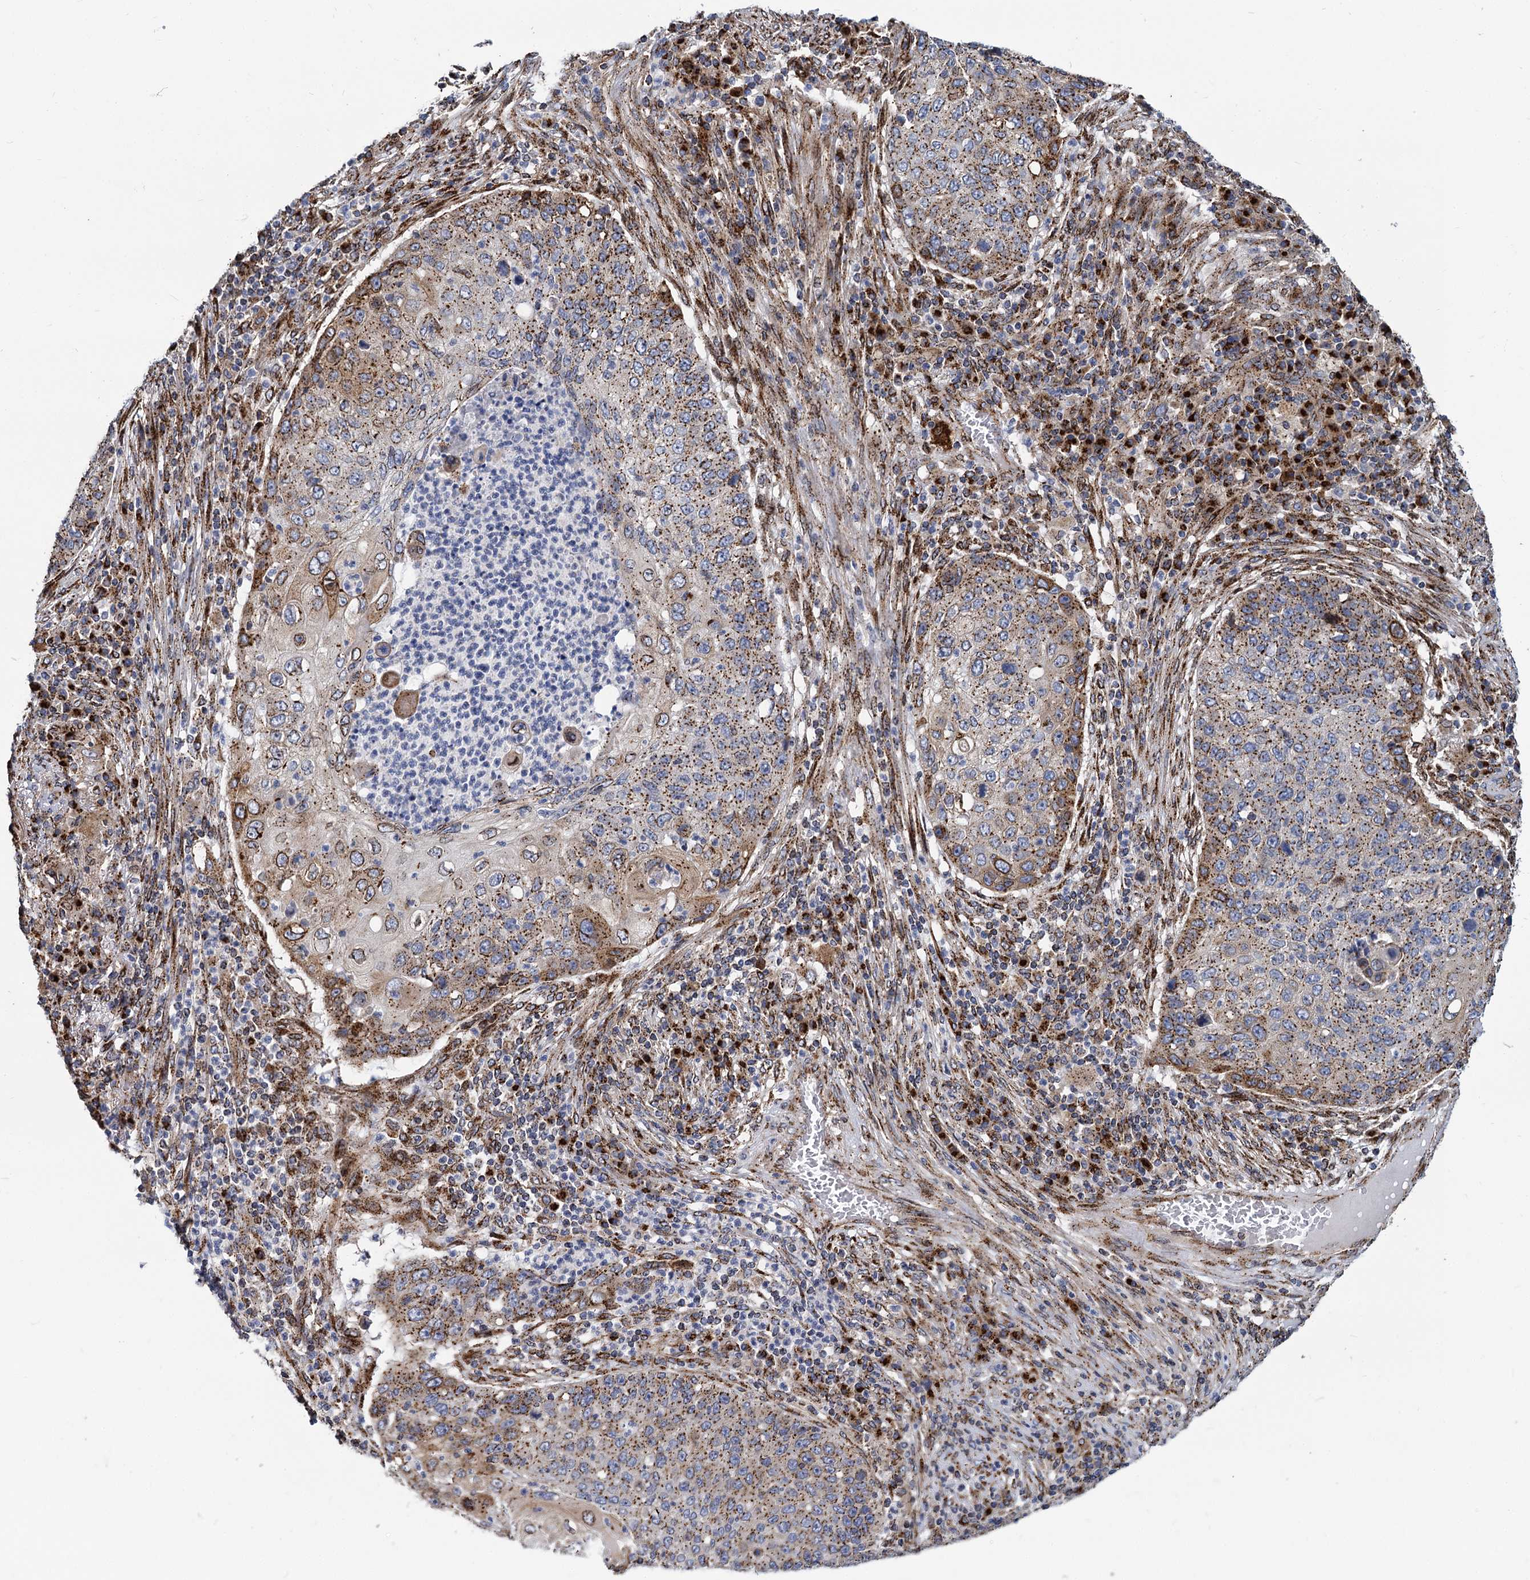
{"staining": {"intensity": "moderate", "quantity": ">75%", "location": "cytoplasmic/membranous"}, "tissue": "lung cancer", "cell_type": "Tumor cells", "image_type": "cancer", "snomed": [{"axis": "morphology", "description": "Squamous cell carcinoma, NOS"}, {"axis": "topography", "description": "Lung"}], "caption": "The micrograph reveals staining of squamous cell carcinoma (lung), revealing moderate cytoplasmic/membranous protein expression (brown color) within tumor cells.", "gene": "SUPT20H", "patient": {"sex": "female", "age": 63}}